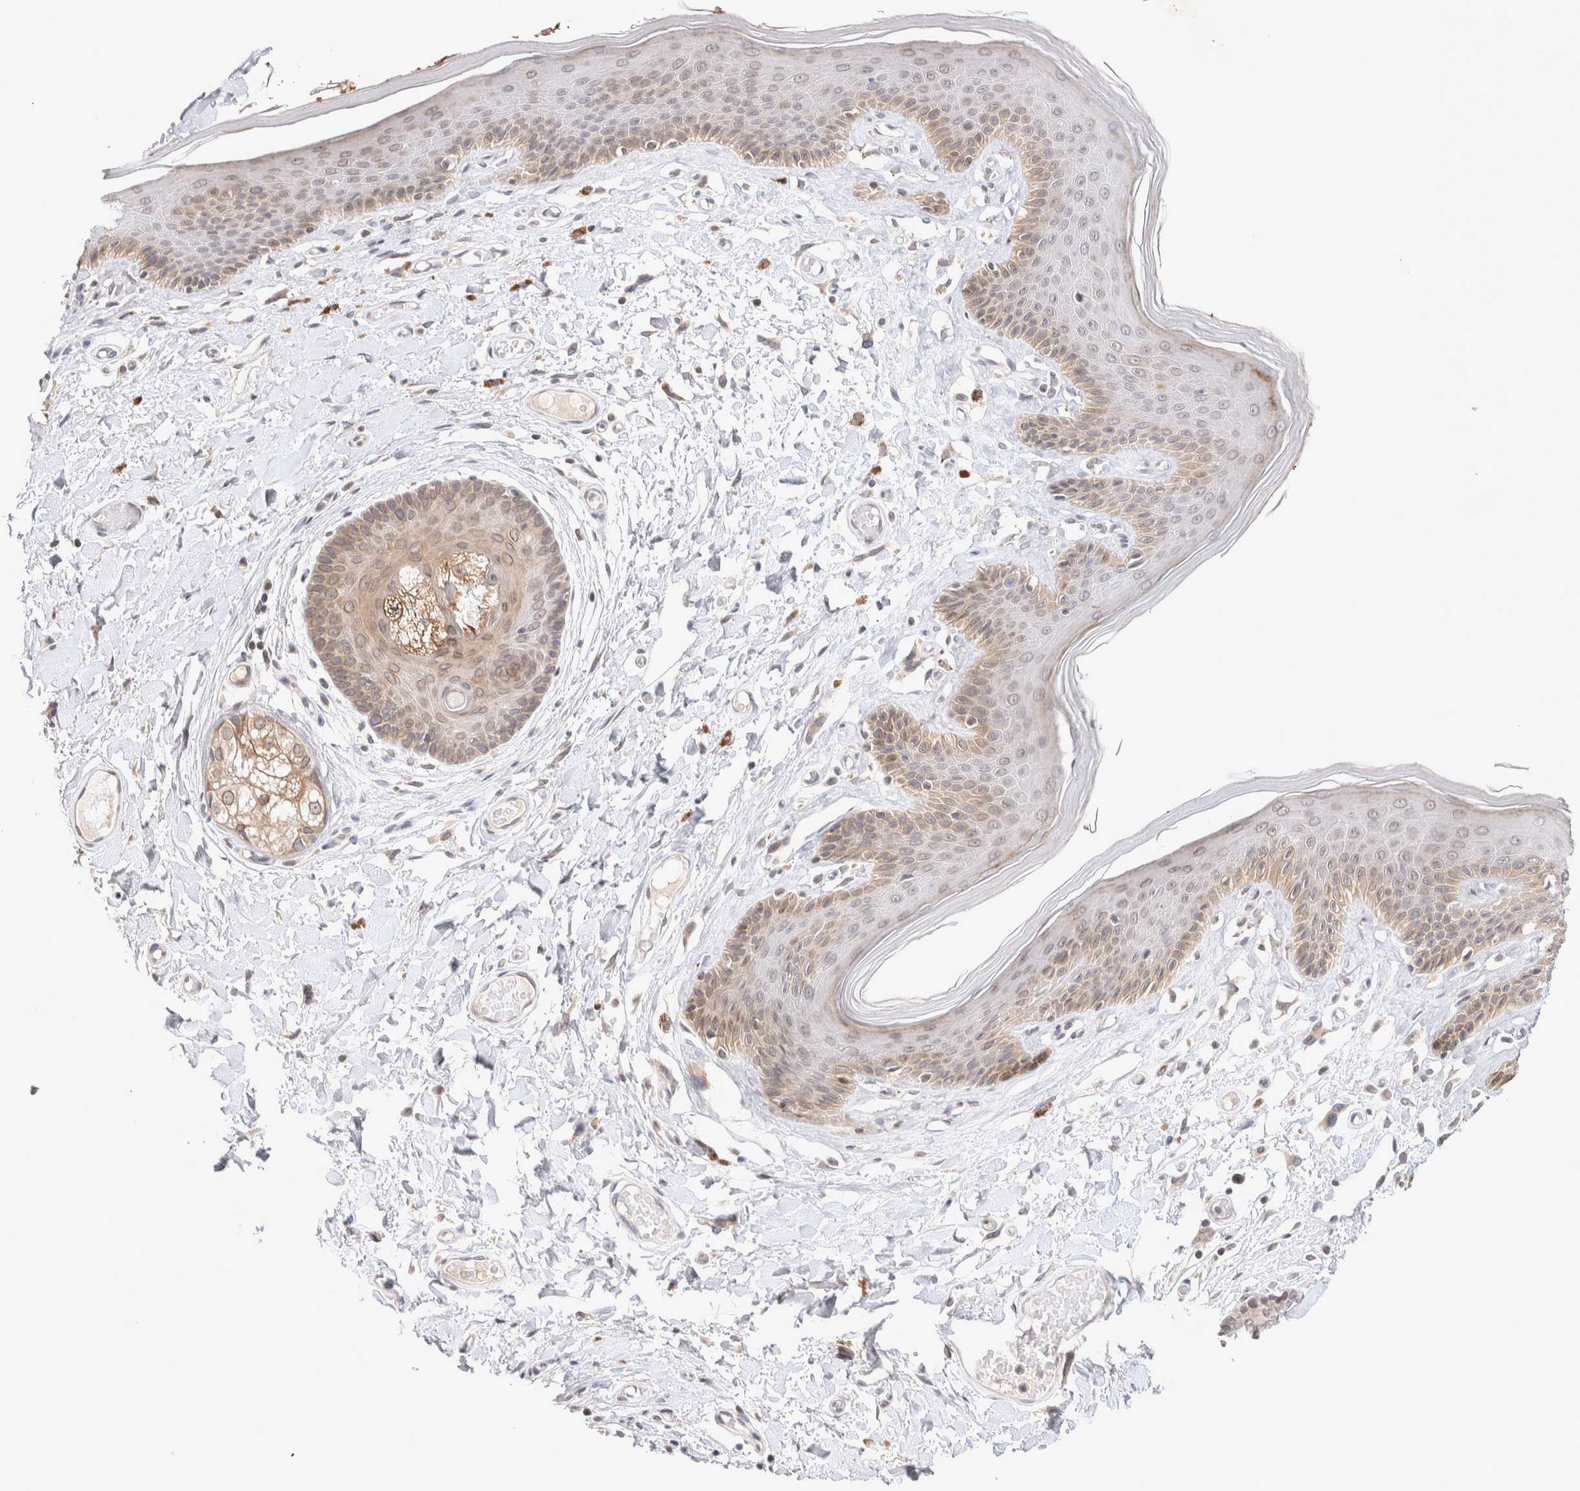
{"staining": {"intensity": "moderate", "quantity": "<25%", "location": "cytoplasmic/membranous,nuclear"}, "tissue": "skin", "cell_type": "Epidermal cells", "image_type": "normal", "snomed": [{"axis": "morphology", "description": "Normal tissue, NOS"}, {"axis": "topography", "description": "Vulva"}], "caption": "Immunohistochemical staining of unremarkable human skin reveals moderate cytoplasmic/membranous,nuclear protein expression in about <25% of epidermal cells. (IHC, brightfield microscopy, high magnification).", "gene": "CRAT", "patient": {"sex": "female", "age": 73}}